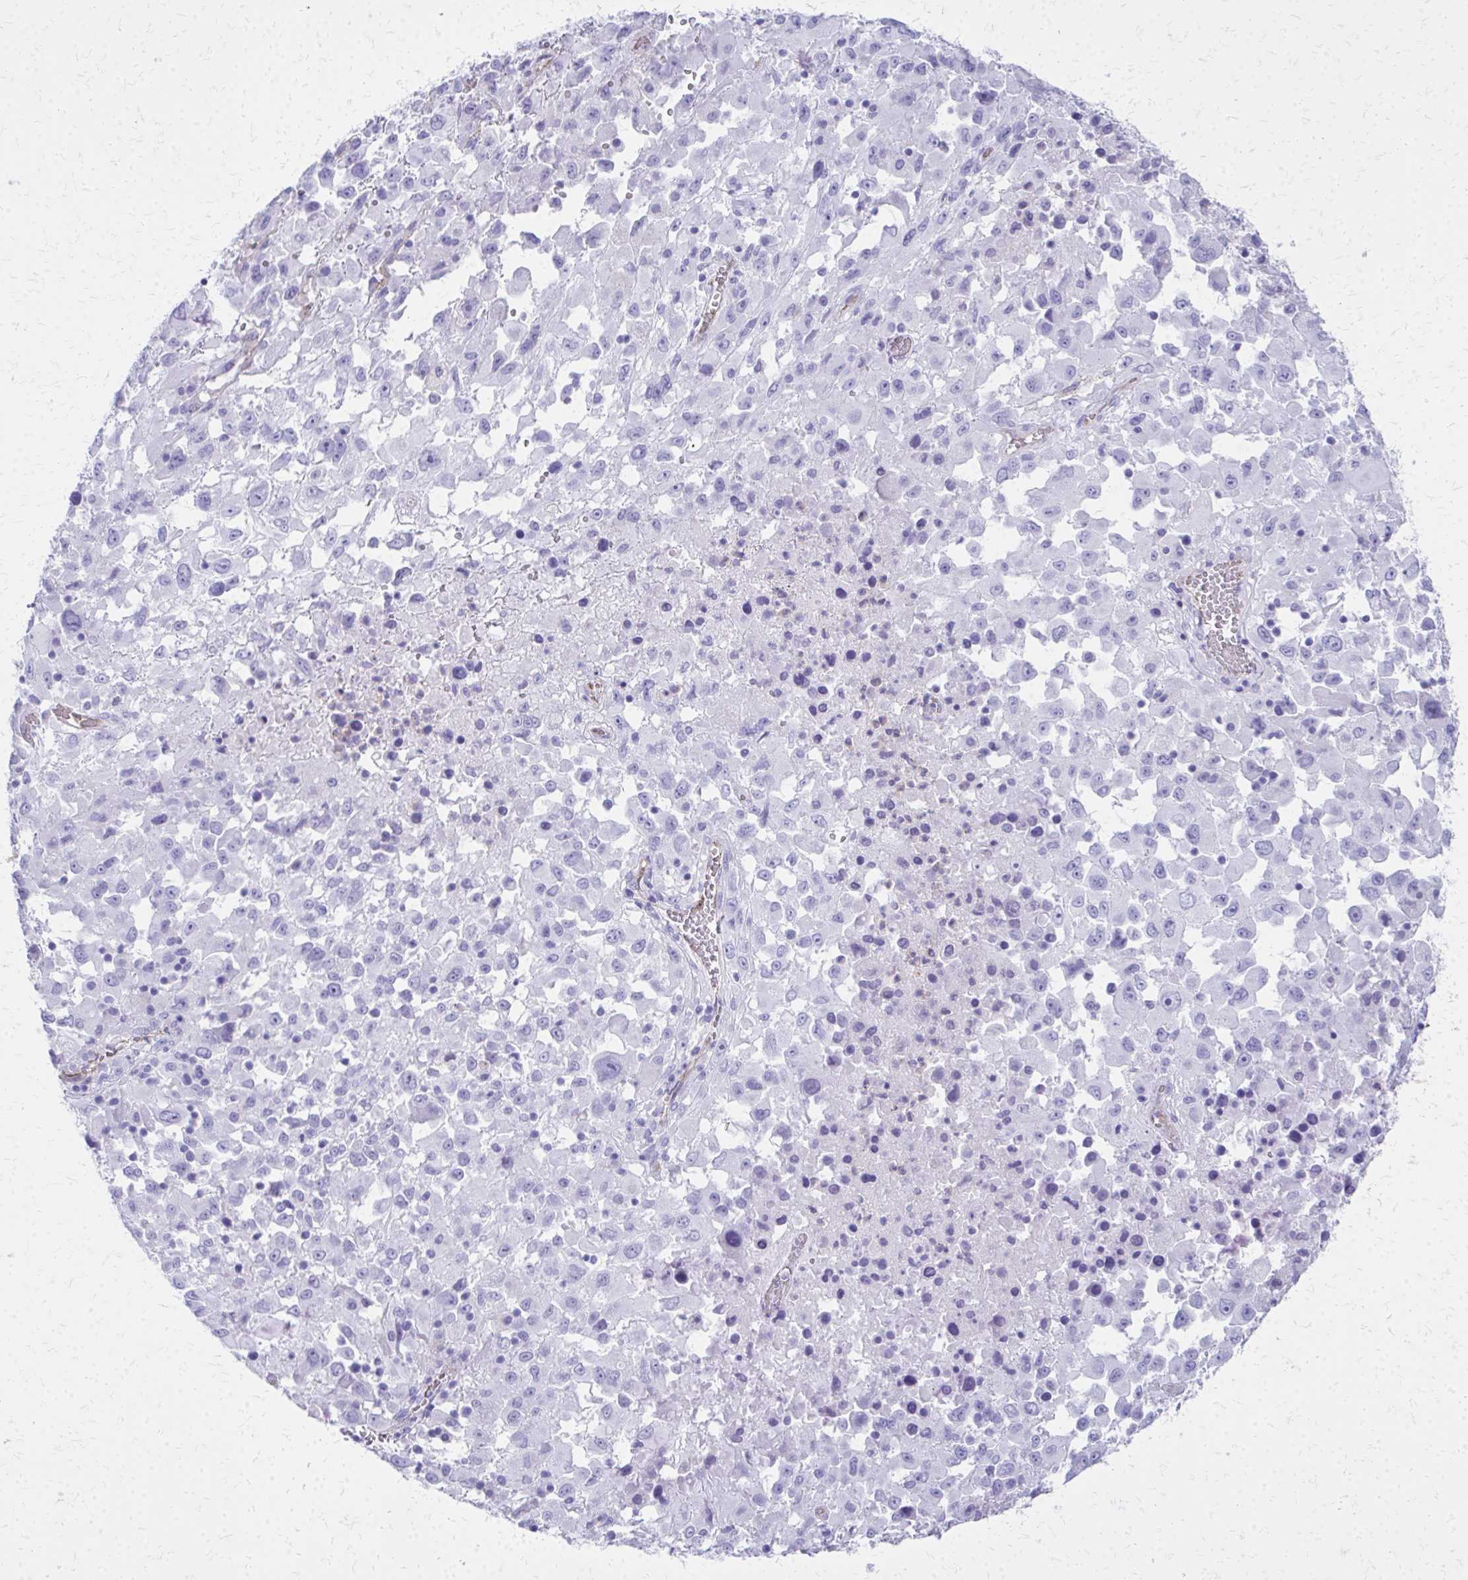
{"staining": {"intensity": "negative", "quantity": "none", "location": "none"}, "tissue": "melanoma", "cell_type": "Tumor cells", "image_type": "cancer", "snomed": [{"axis": "morphology", "description": "Malignant melanoma, Metastatic site"}, {"axis": "topography", "description": "Soft tissue"}], "caption": "This photomicrograph is of malignant melanoma (metastatic site) stained with immunohistochemistry (IHC) to label a protein in brown with the nuclei are counter-stained blue. There is no expression in tumor cells. Nuclei are stained in blue.", "gene": "TPSG1", "patient": {"sex": "male", "age": 50}}